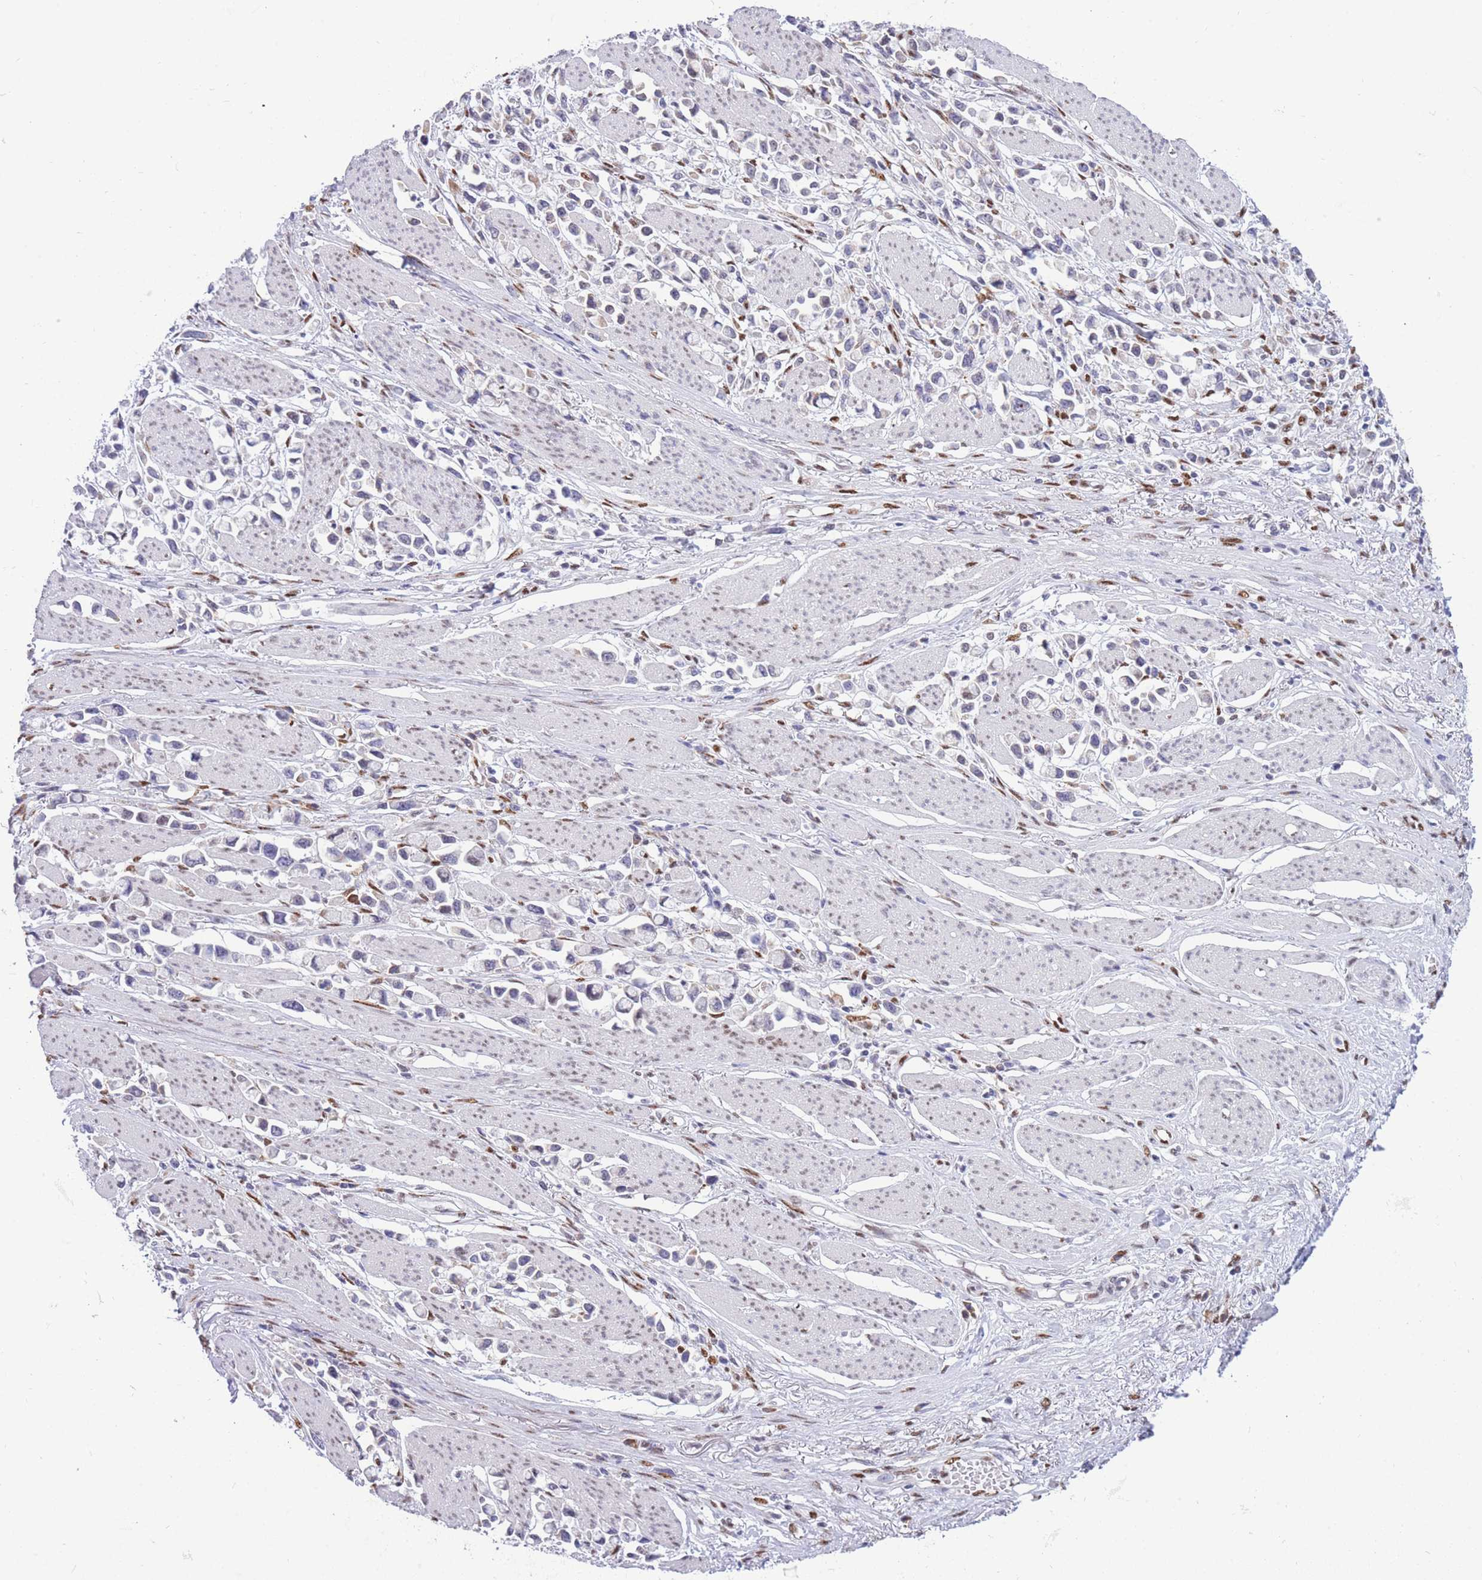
{"staining": {"intensity": "negative", "quantity": "none", "location": "none"}, "tissue": "stomach cancer", "cell_type": "Tumor cells", "image_type": "cancer", "snomed": [{"axis": "morphology", "description": "Adenocarcinoma, NOS"}, {"axis": "topography", "description": "Stomach"}], "caption": "This is a photomicrograph of IHC staining of adenocarcinoma (stomach), which shows no positivity in tumor cells.", "gene": "FAM153A", "patient": {"sex": "female", "age": 81}}